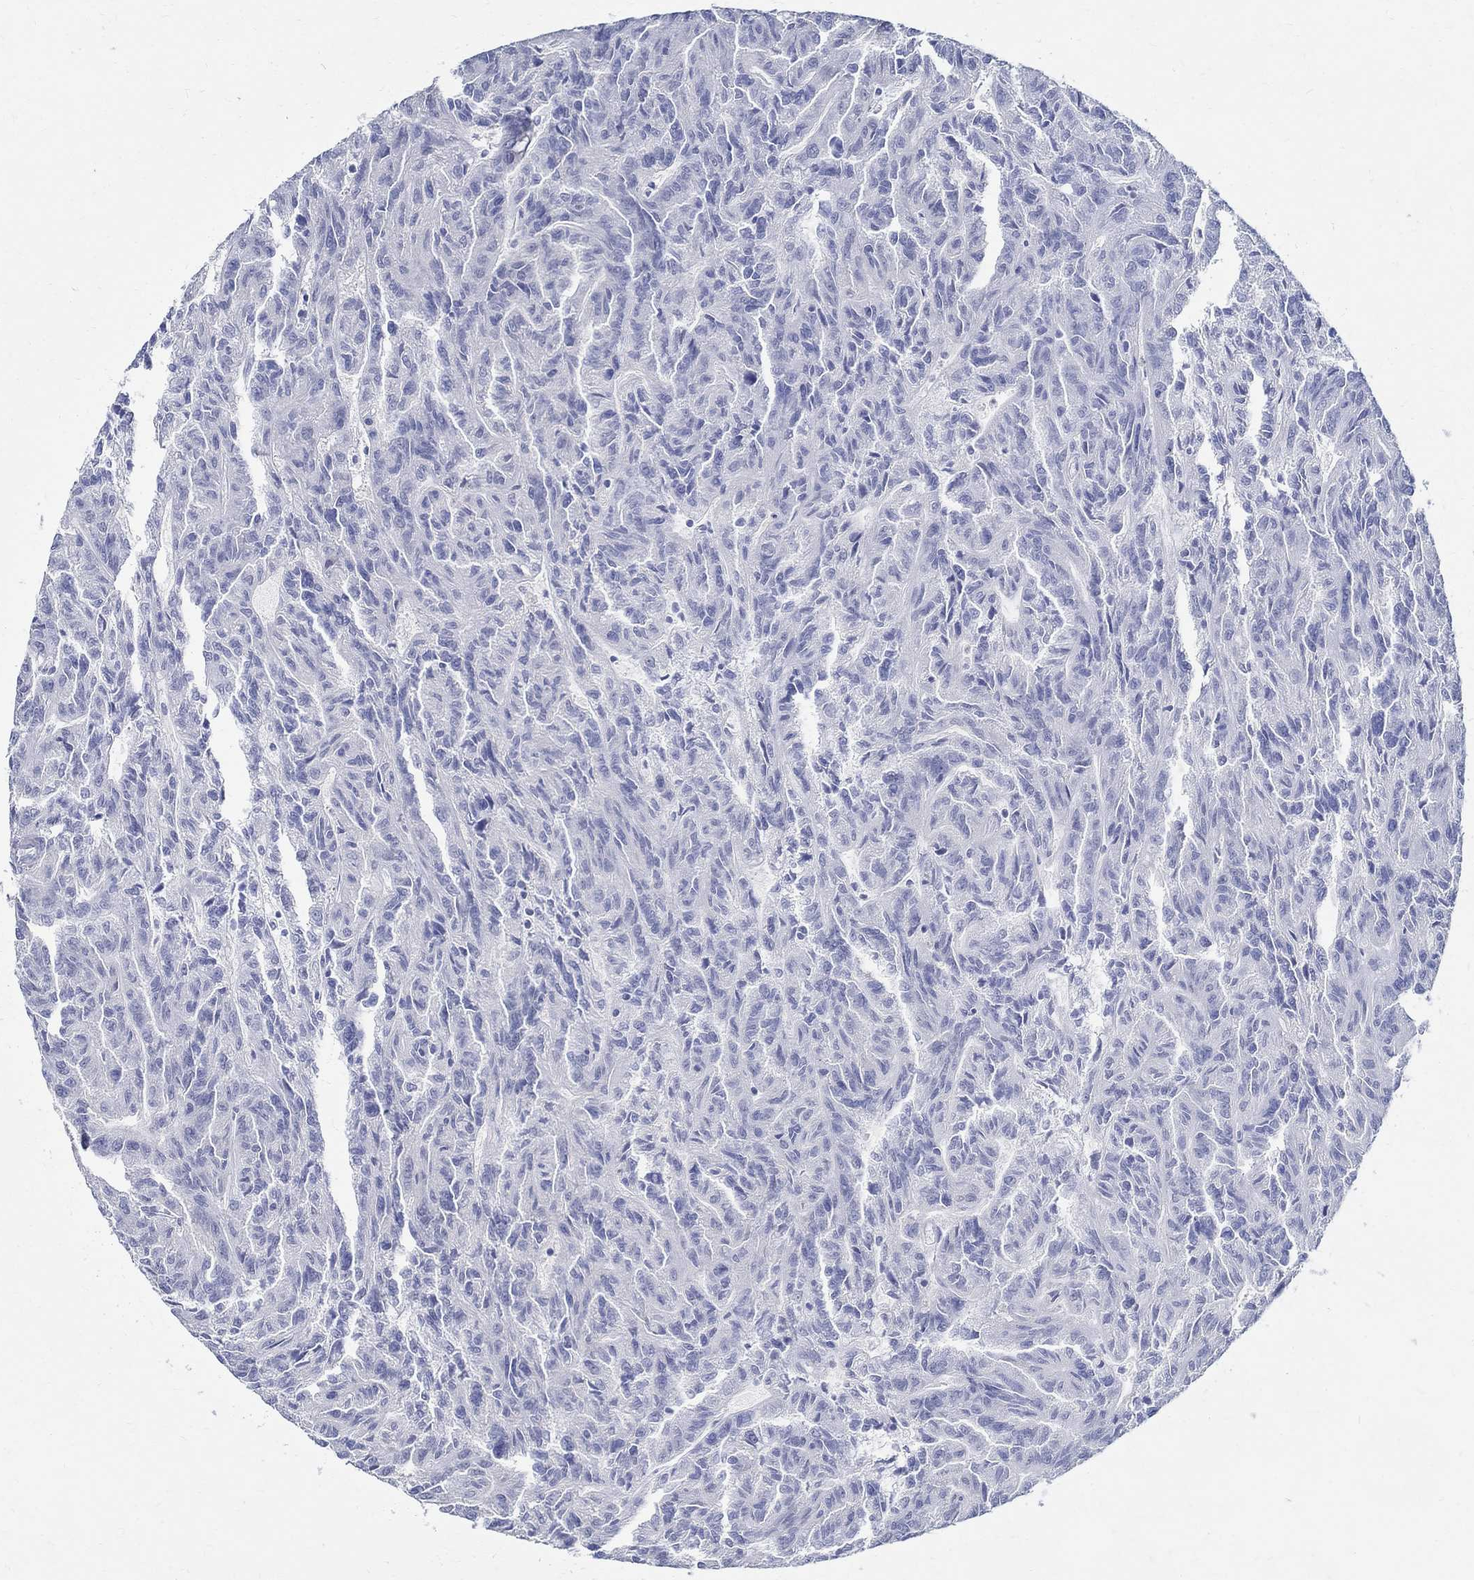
{"staining": {"intensity": "negative", "quantity": "none", "location": "none"}, "tissue": "renal cancer", "cell_type": "Tumor cells", "image_type": "cancer", "snomed": [{"axis": "morphology", "description": "Adenocarcinoma, NOS"}, {"axis": "topography", "description": "Kidney"}], "caption": "Immunohistochemistry of renal adenocarcinoma exhibits no staining in tumor cells.", "gene": "BSPRY", "patient": {"sex": "male", "age": 79}}